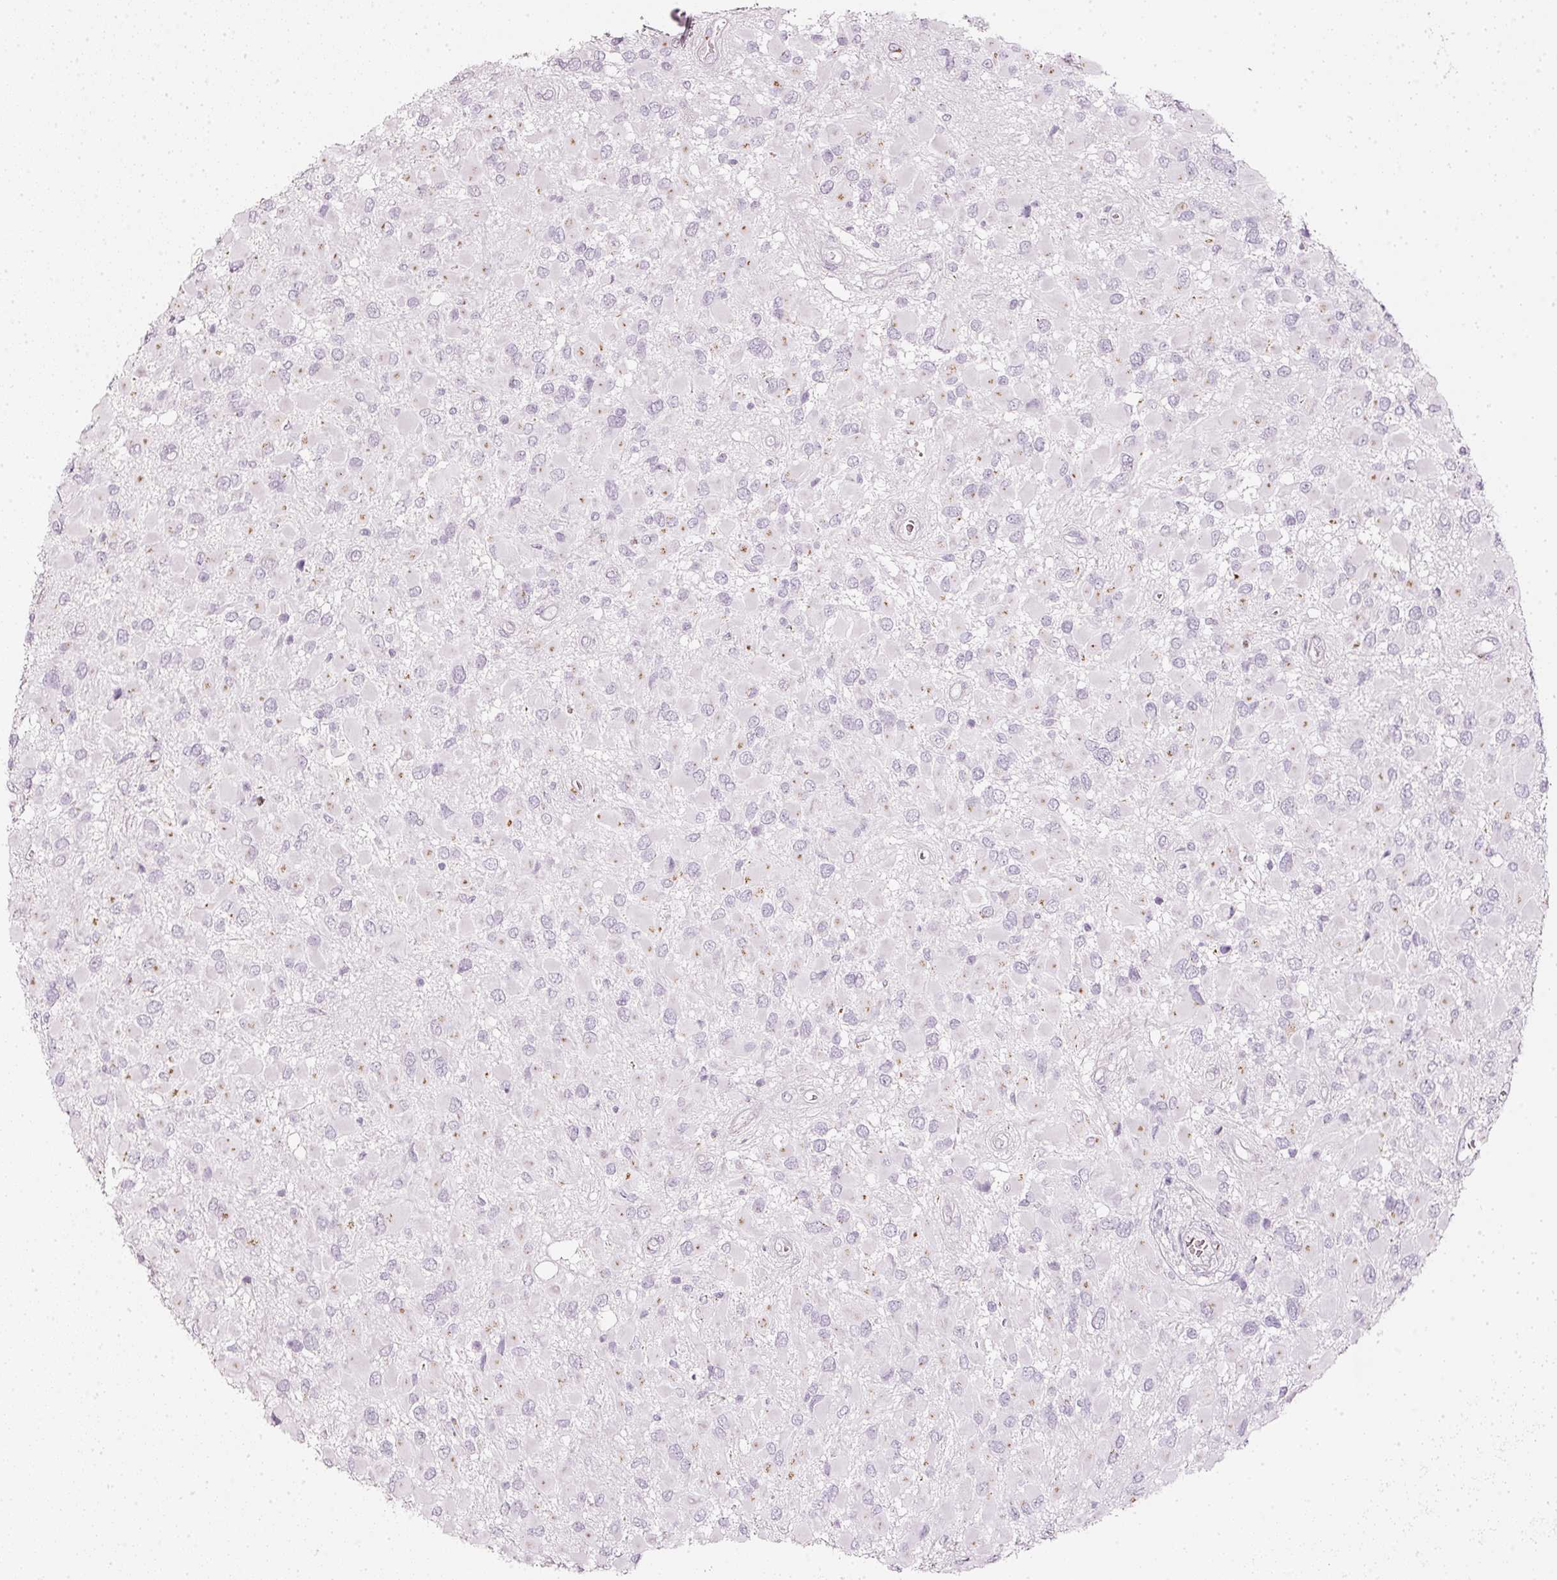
{"staining": {"intensity": "weak", "quantity": "<25%", "location": "cytoplasmic/membranous"}, "tissue": "glioma", "cell_type": "Tumor cells", "image_type": "cancer", "snomed": [{"axis": "morphology", "description": "Glioma, malignant, High grade"}, {"axis": "topography", "description": "Brain"}], "caption": "Tumor cells are negative for brown protein staining in high-grade glioma (malignant).", "gene": "SDF4", "patient": {"sex": "male", "age": 53}}